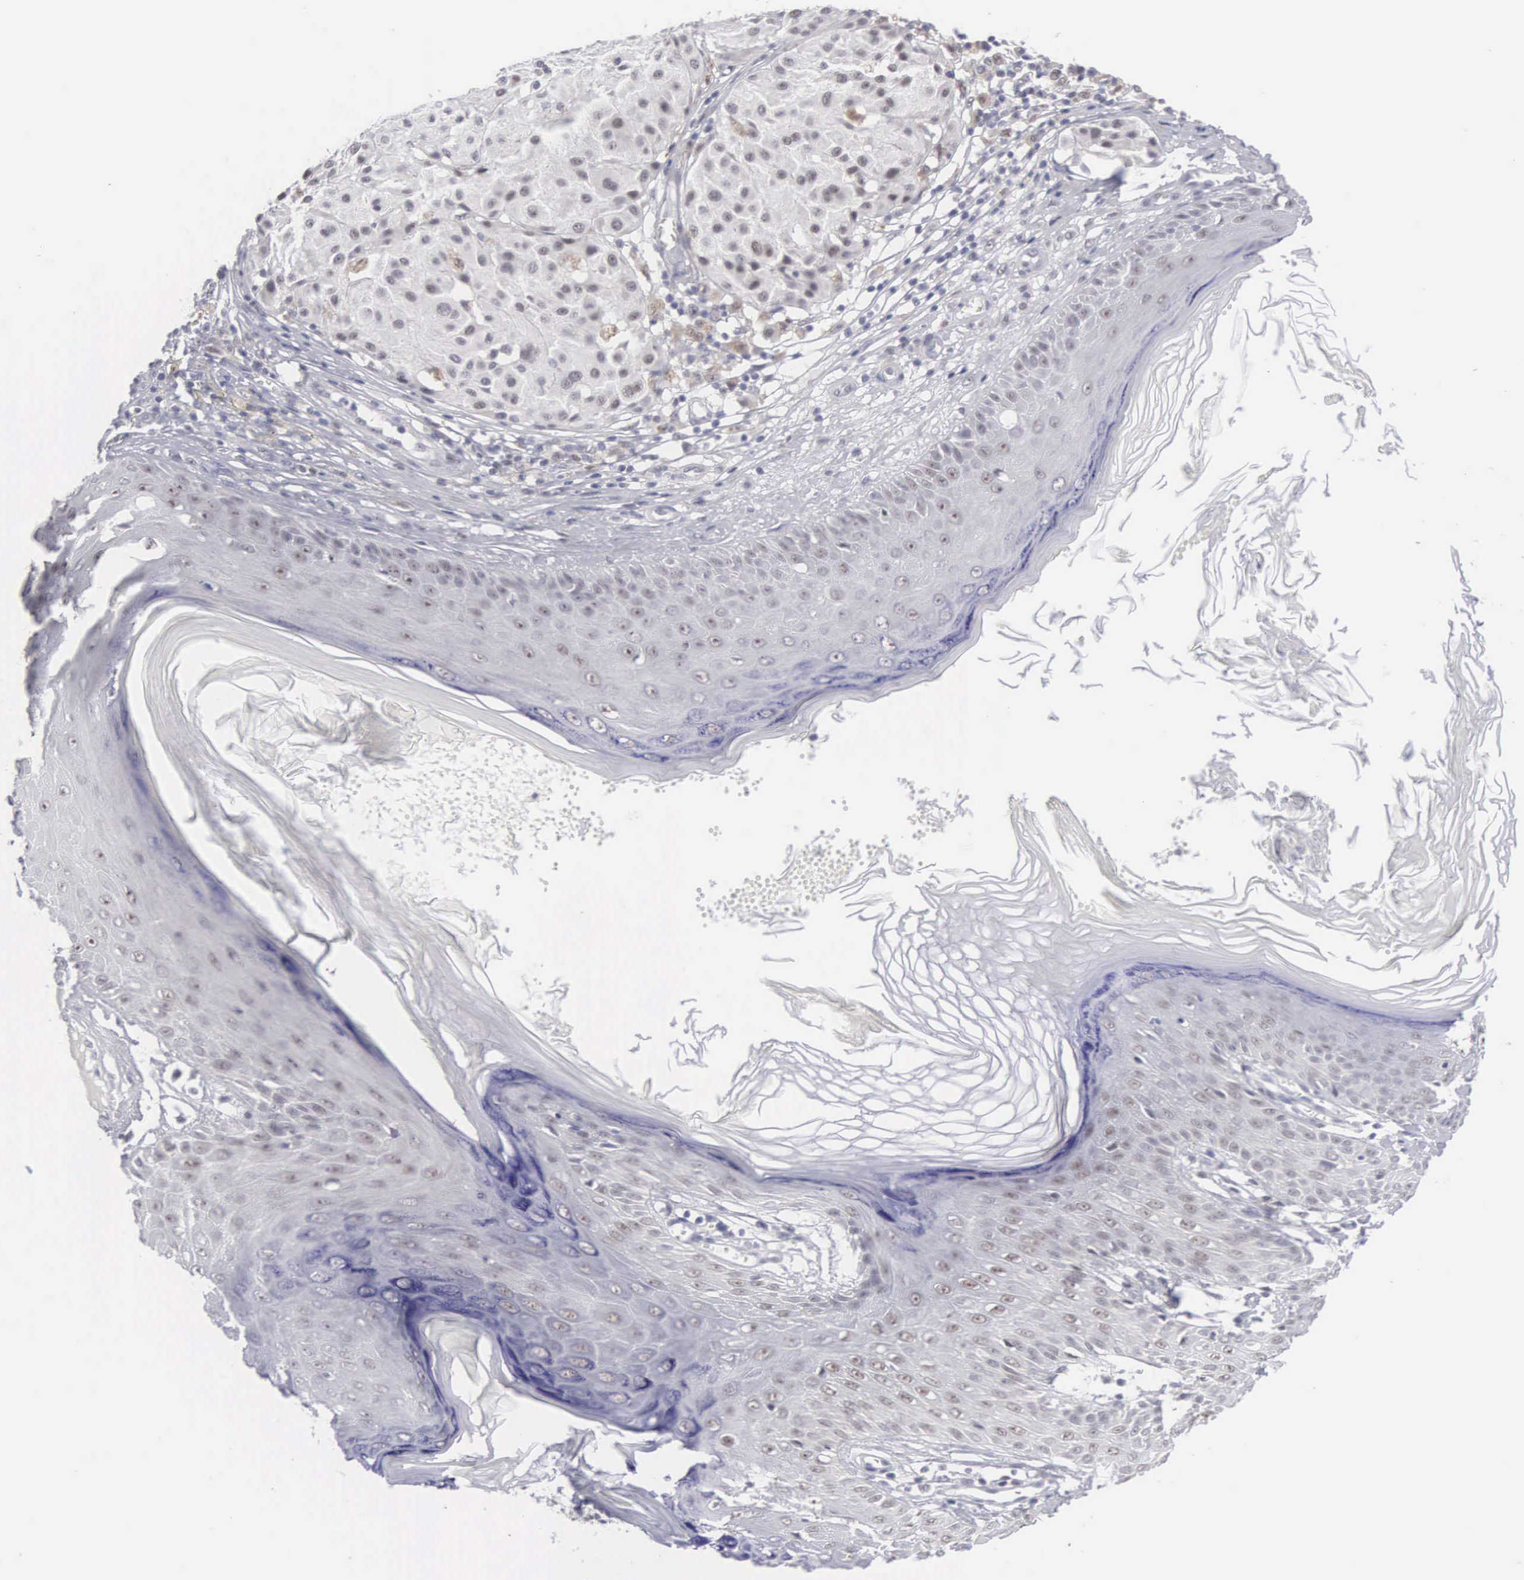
{"staining": {"intensity": "weak", "quantity": "<25%", "location": "nuclear"}, "tissue": "melanoma", "cell_type": "Tumor cells", "image_type": "cancer", "snomed": [{"axis": "morphology", "description": "Malignant melanoma, NOS"}, {"axis": "topography", "description": "Skin"}], "caption": "Tumor cells are negative for brown protein staining in malignant melanoma.", "gene": "MNAT1", "patient": {"sex": "male", "age": 36}}